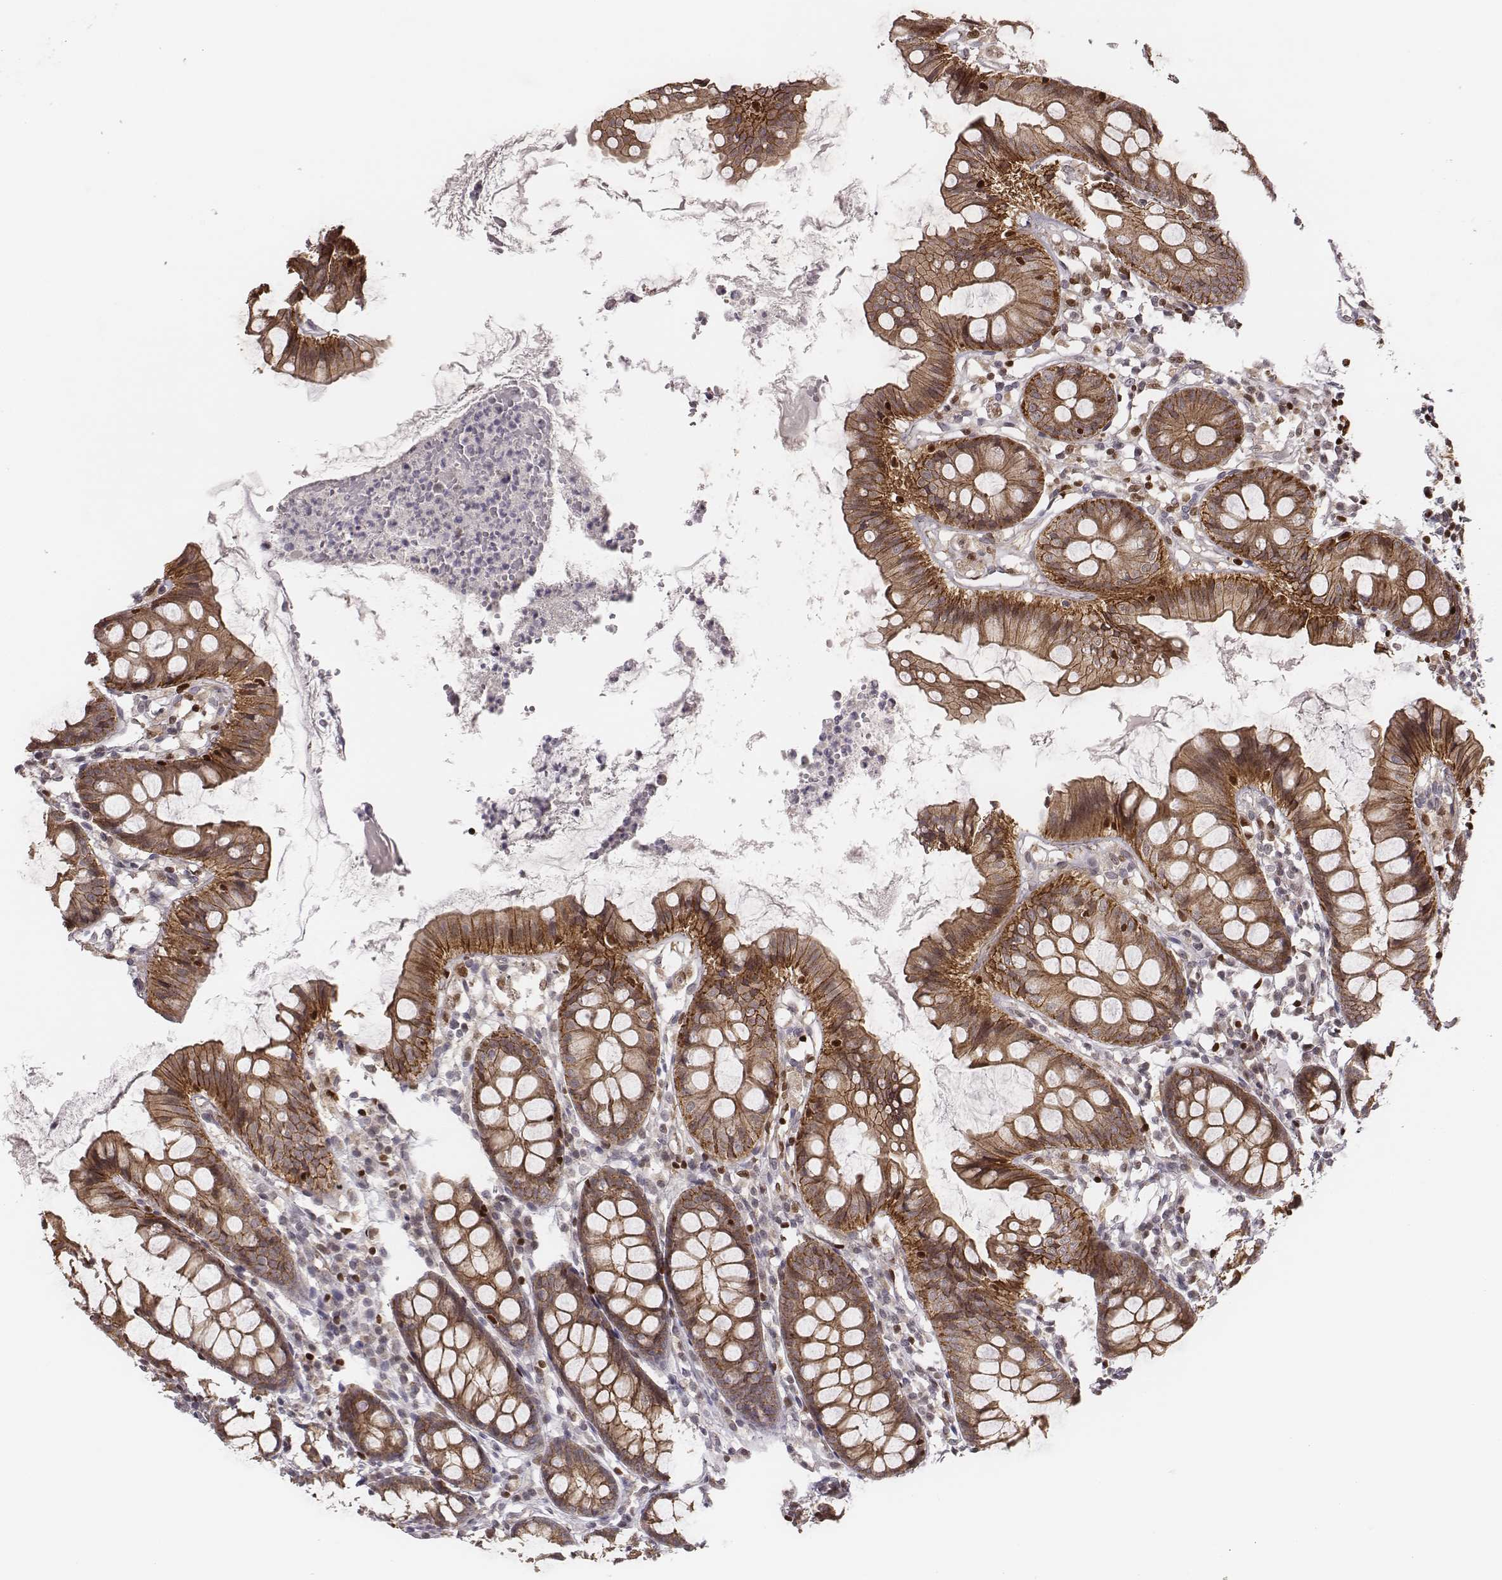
{"staining": {"intensity": "negative", "quantity": "none", "location": "none"}, "tissue": "colon", "cell_type": "Endothelial cells", "image_type": "normal", "snomed": [{"axis": "morphology", "description": "Normal tissue, NOS"}, {"axis": "topography", "description": "Colon"}], "caption": "The immunohistochemistry (IHC) histopathology image has no significant positivity in endothelial cells of colon.", "gene": "WDR59", "patient": {"sex": "female", "age": 84}}